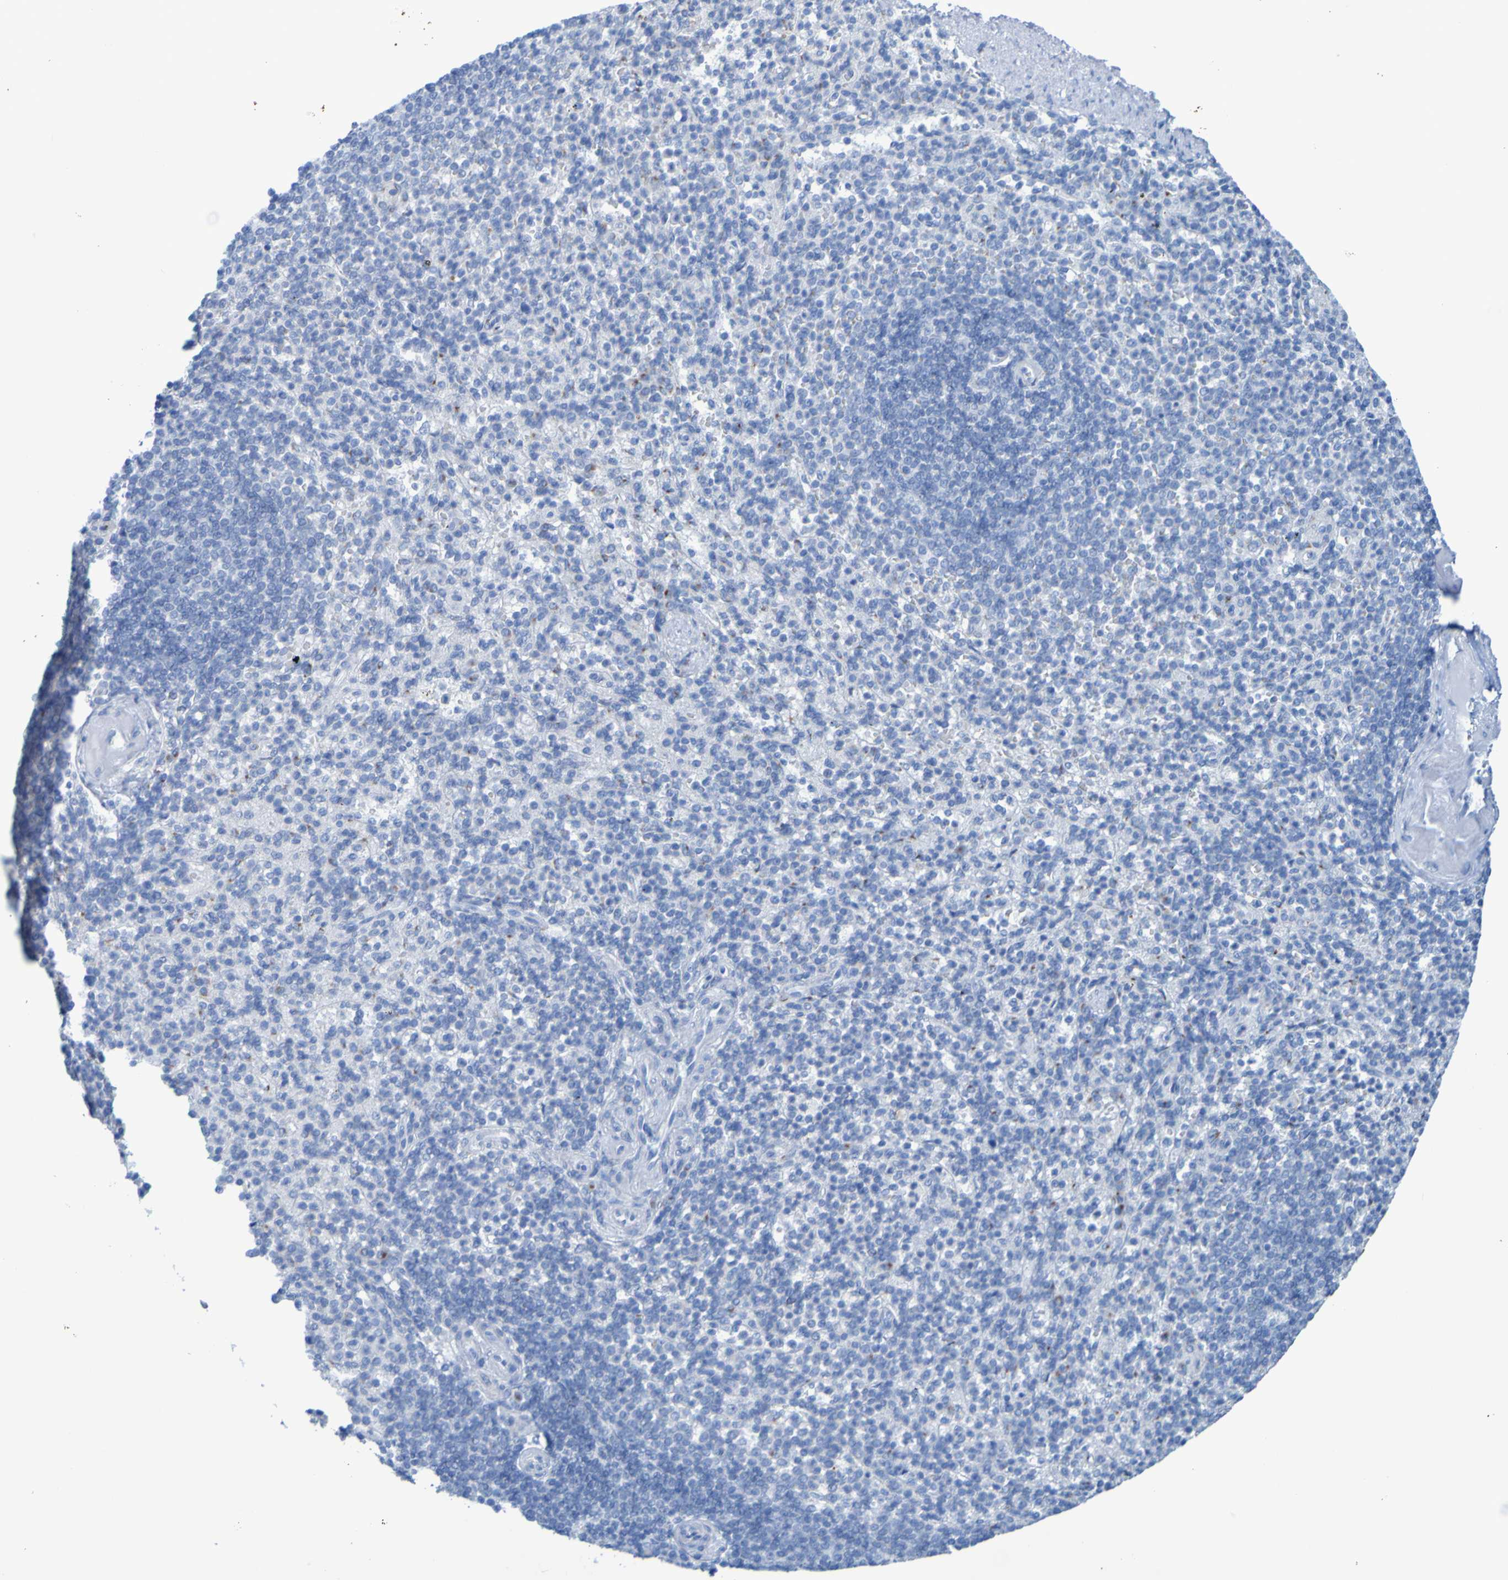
{"staining": {"intensity": "moderate", "quantity": "<25%", "location": "cytoplasmic/membranous"}, "tissue": "spleen", "cell_type": "Cells in red pulp", "image_type": "normal", "snomed": [{"axis": "morphology", "description": "Normal tissue, NOS"}, {"axis": "topography", "description": "Spleen"}], "caption": "Immunohistochemistry (IHC) photomicrograph of normal spleen stained for a protein (brown), which exhibits low levels of moderate cytoplasmic/membranous expression in approximately <25% of cells in red pulp.", "gene": "ACMSD", "patient": {"sex": "female", "age": 74}}